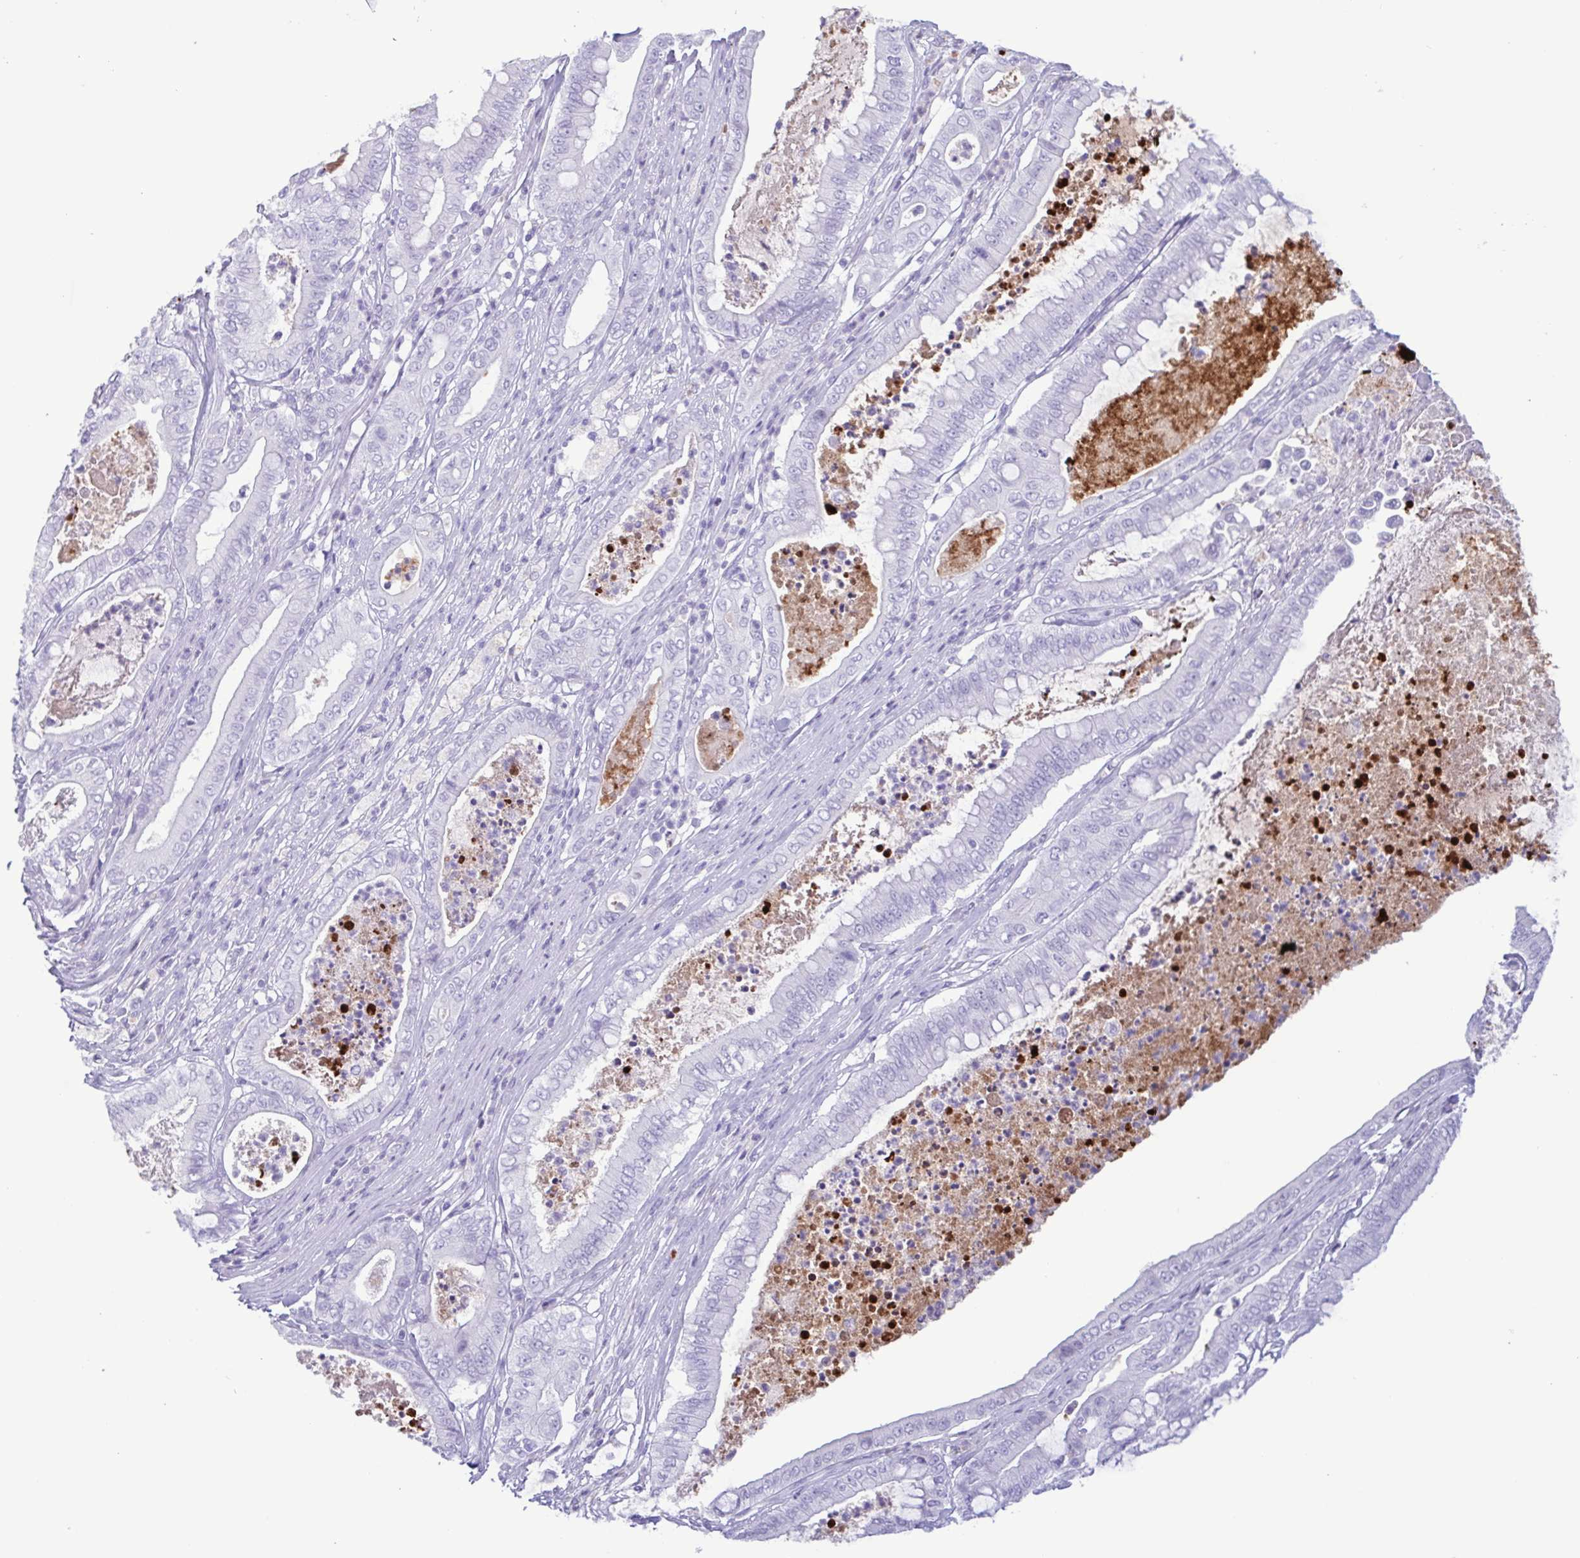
{"staining": {"intensity": "negative", "quantity": "none", "location": "none"}, "tissue": "pancreatic cancer", "cell_type": "Tumor cells", "image_type": "cancer", "snomed": [{"axis": "morphology", "description": "Adenocarcinoma, NOS"}, {"axis": "topography", "description": "Pancreas"}], "caption": "A photomicrograph of pancreatic cancer (adenocarcinoma) stained for a protein exhibits no brown staining in tumor cells. (DAB (3,3'-diaminobenzidine) immunohistochemistry with hematoxylin counter stain).", "gene": "LTF", "patient": {"sex": "male", "age": 71}}